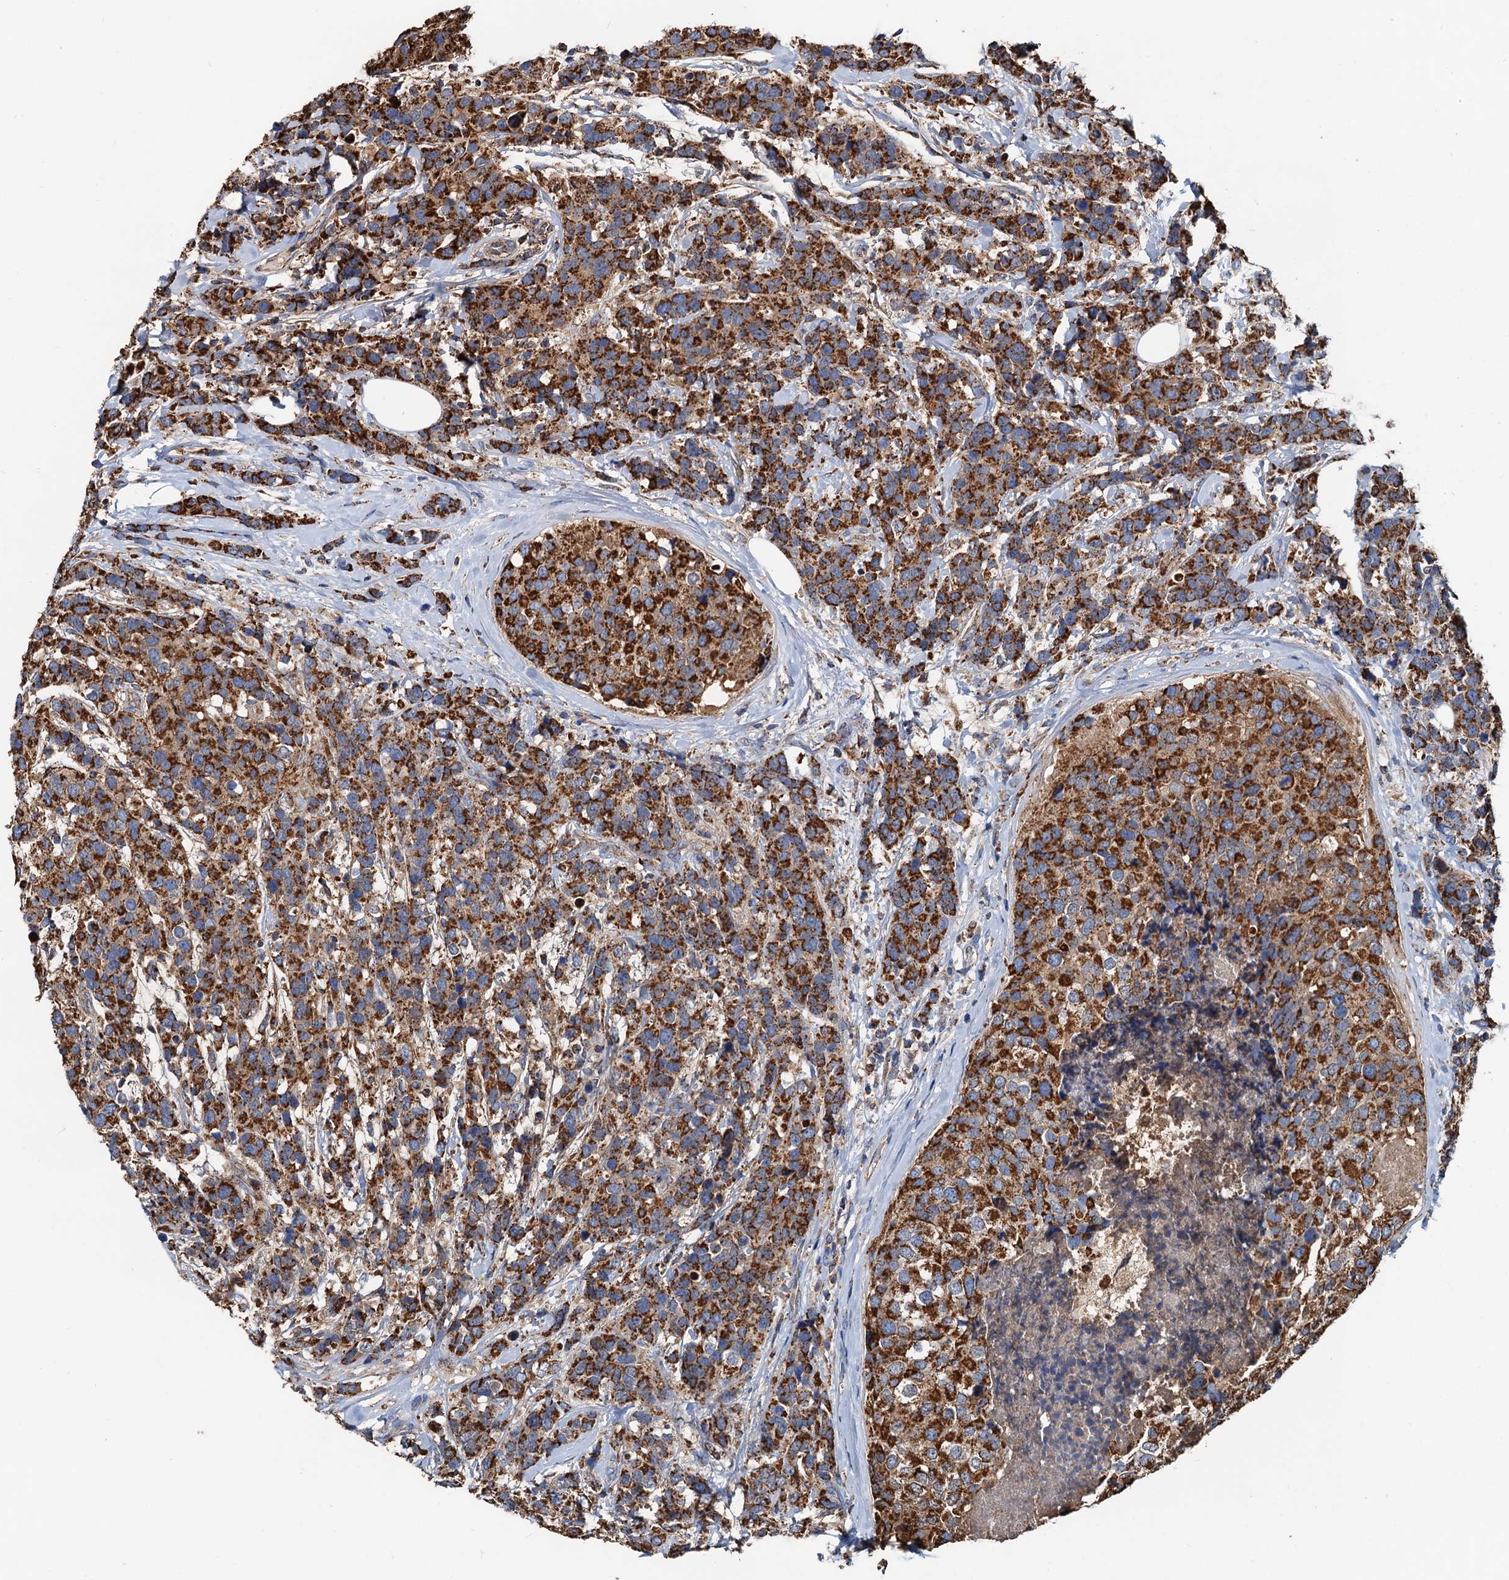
{"staining": {"intensity": "strong", "quantity": ">75%", "location": "cytoplasmic/membranous"}, "tissue": "breast cancer", "cell_type": "Tumor cells", "image_type": "cancer", "snomed": [{"axis": "morphology", "description": "Lobular carcinoma"}, {"axis": "topography", "description": "Breast"}], "caption": "DAB immunohistochemical staining of human breast lobular carcinoma exhibits strong cytoplasmic/membranous protein expression in about >75% of tumor cells. (brown staining indicates protein expression, while blue staining denotes nuclei).", "gene": "AAGAB", "patient": {"sex": "female", "age": 59}}